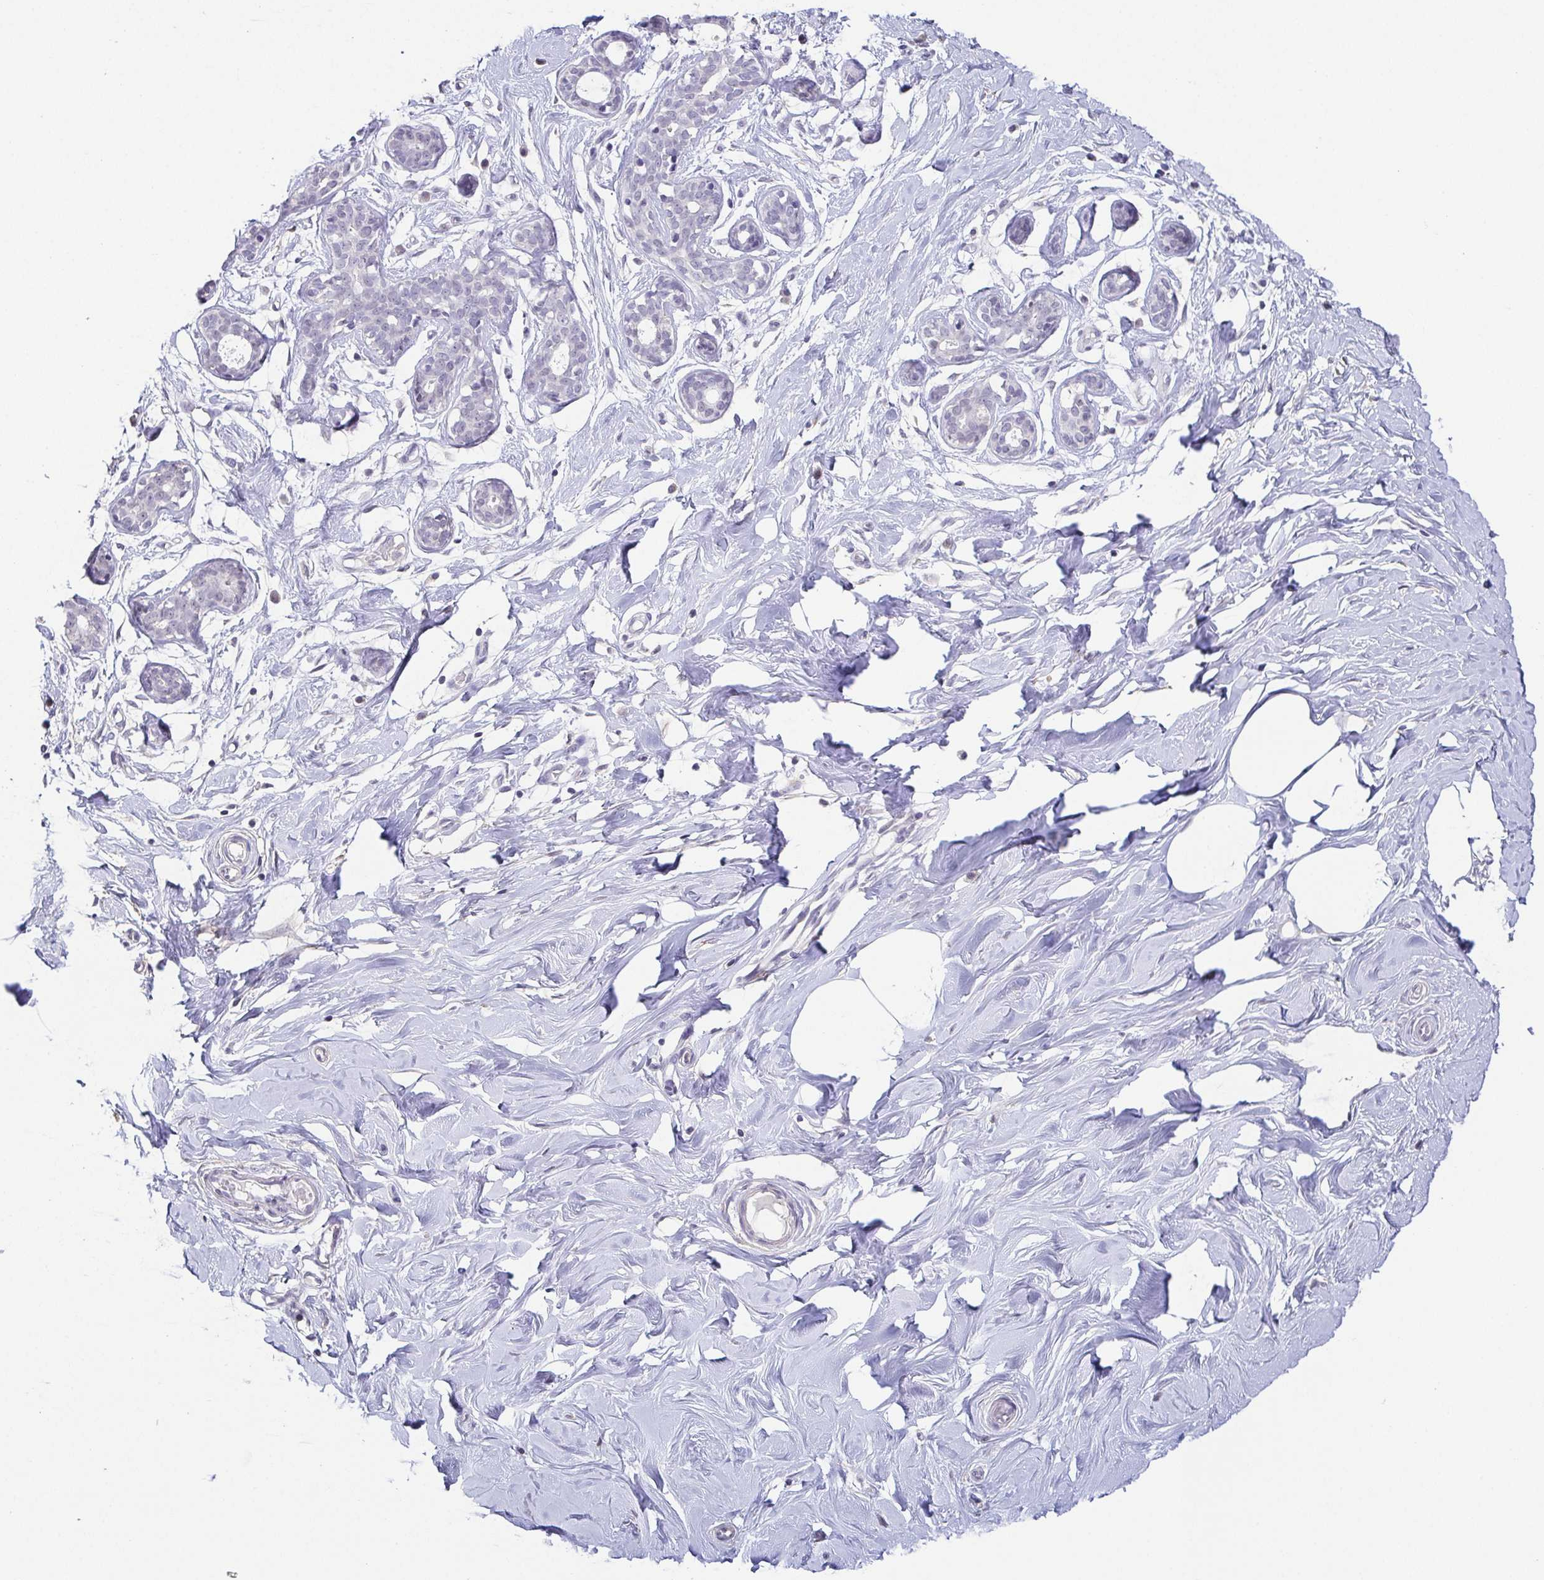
{"staining": {"intensity": "negative", "quantity": "none", "location": "none"}, "tissue": "breast", "cell_type": "Adipocytes", "image_type": "normal", "snomed": [{"axis": "morphology", "description": "Normal tissue, NOS"}, {"axis": "topography", "description": "Breast"}], "caption": "A histopathology image of human breast is negative for staining in adipocytes. Nuclei are stained in blue.", "gene": "NEFH", "patient": {"sex": "female", "age": 27}}